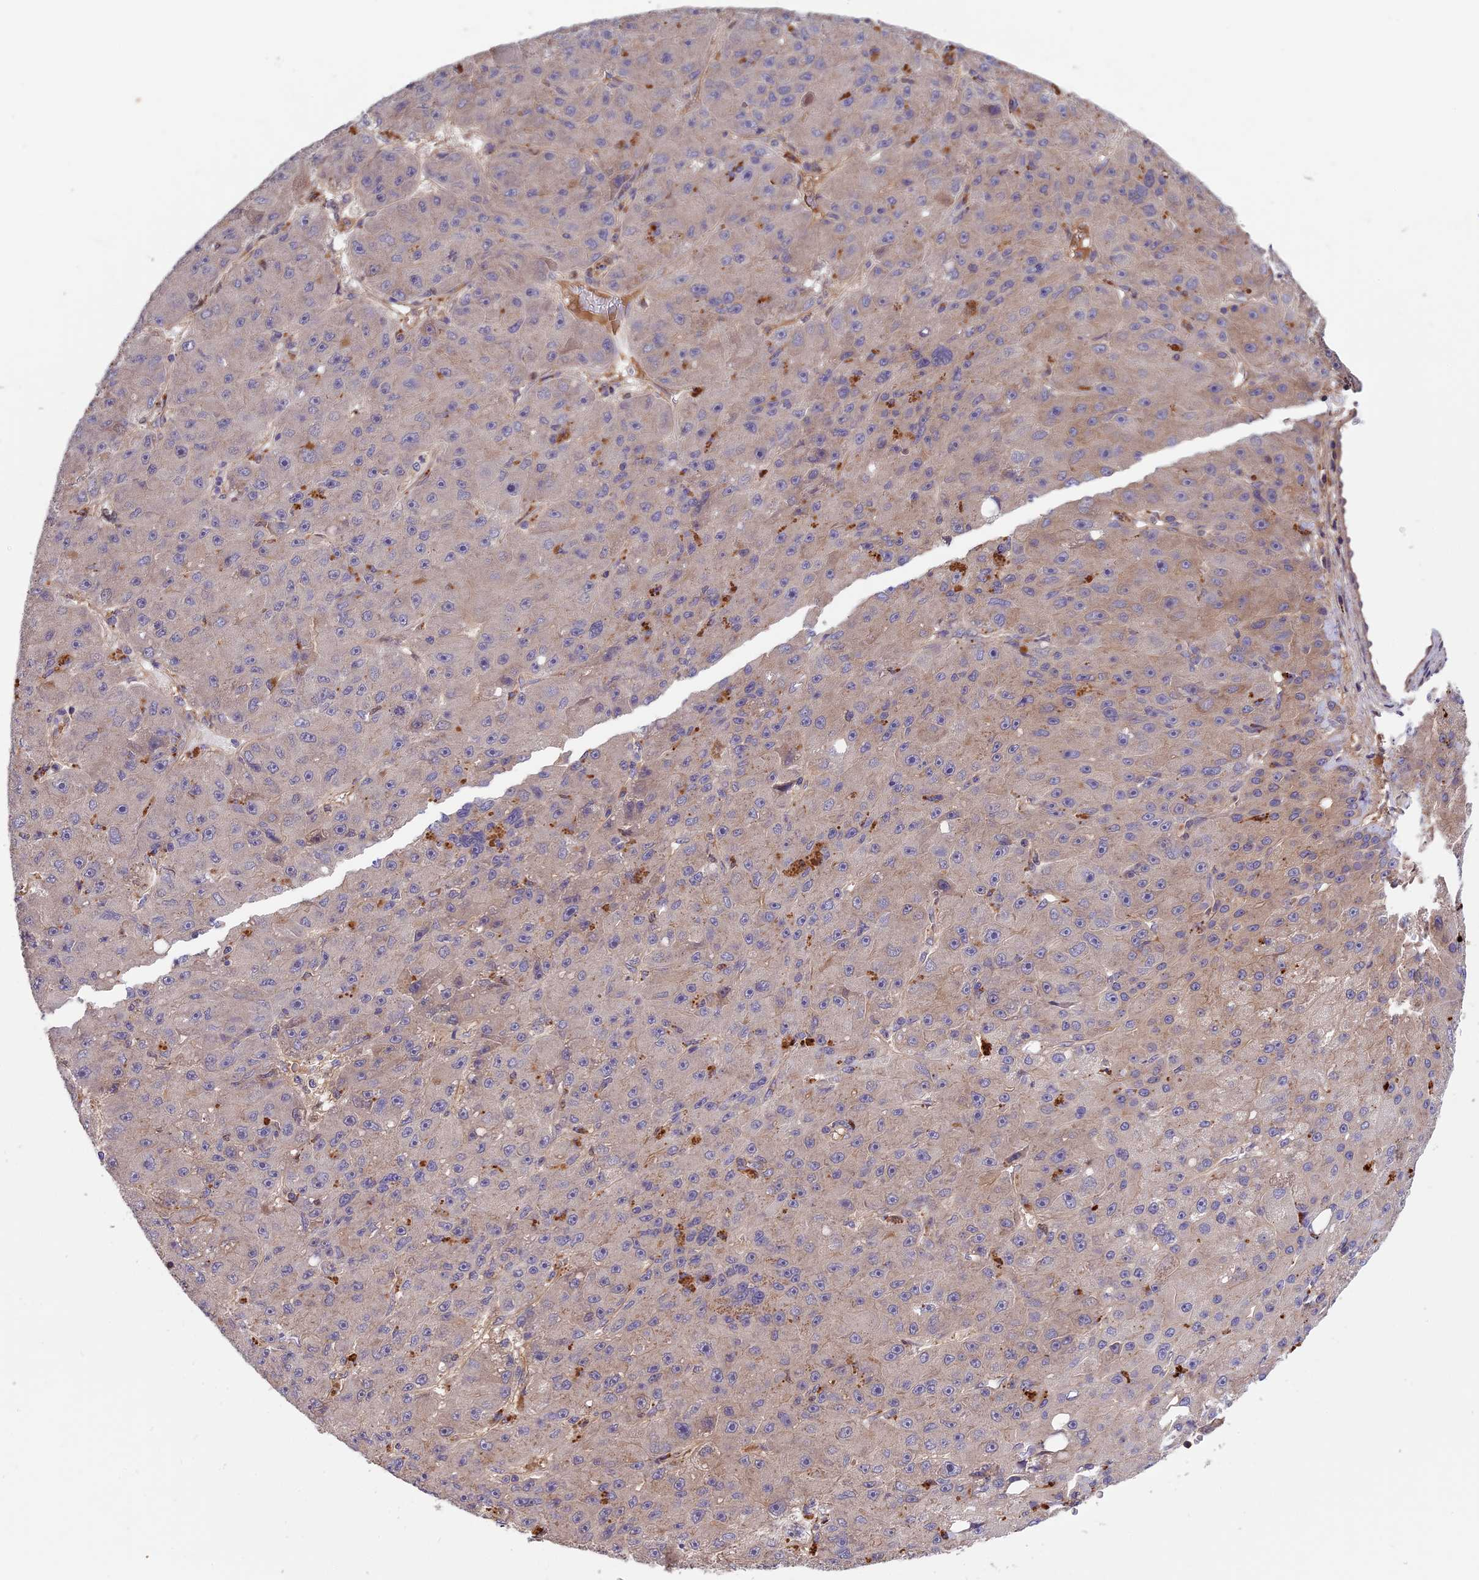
{"staining": {"intensity": "weak", "quantity": "<25%", "location": "cytoplasmic/membranous"}, "tissue": "liver cancer", "cell_type": "Tumor cells", "image_type": "cancer", "snomed": [{"axis": "morphology", "description": "Carcinoma, Hepatocellular, NOS"}, {"axis": "topography", "description": "Liver"}], "caption": "Immunohistochemistry histopathology image of liver cancer stained for a protein (brown), which reveals no staining in tumor cells.", "gene": "SETD6", "patient": {"sex": "male", "age": 67}}